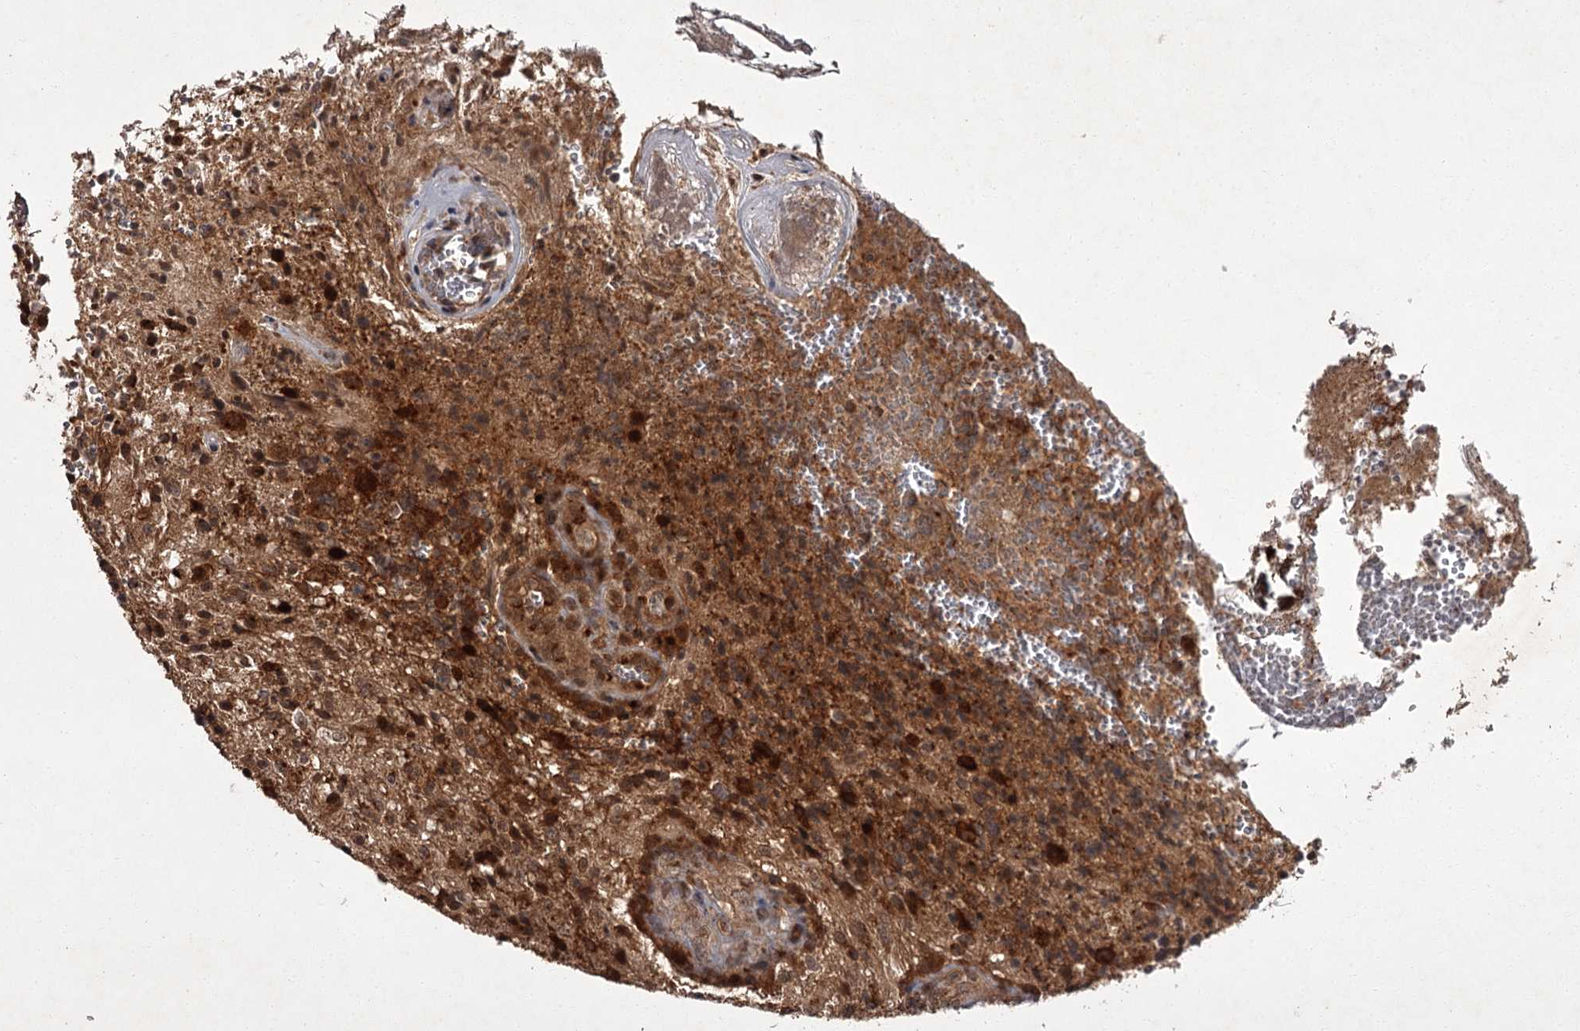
{"staining": {"intensity": "strong", "quantity": ">75%", "location": "cytoplasmic/membranous"}, "tissue": "glioma", "cell_type": "Tumor cells", "image_type": "cancer", "snomed": [{"axis": "morphology", "description": "Glioma, malignant, High grade"}, {"axis": "topography", "description": "Brain"}], "caption": "Tumor cells exhibit strong cytoplasmic/membranous positivity in about >75% of cells in malignant glioma (high-grade). Ihc stains the protein in brown and the nuclei are stained blue.", "gene": "TBC1D23", "patient": {"sex": "male", "age": 56}}